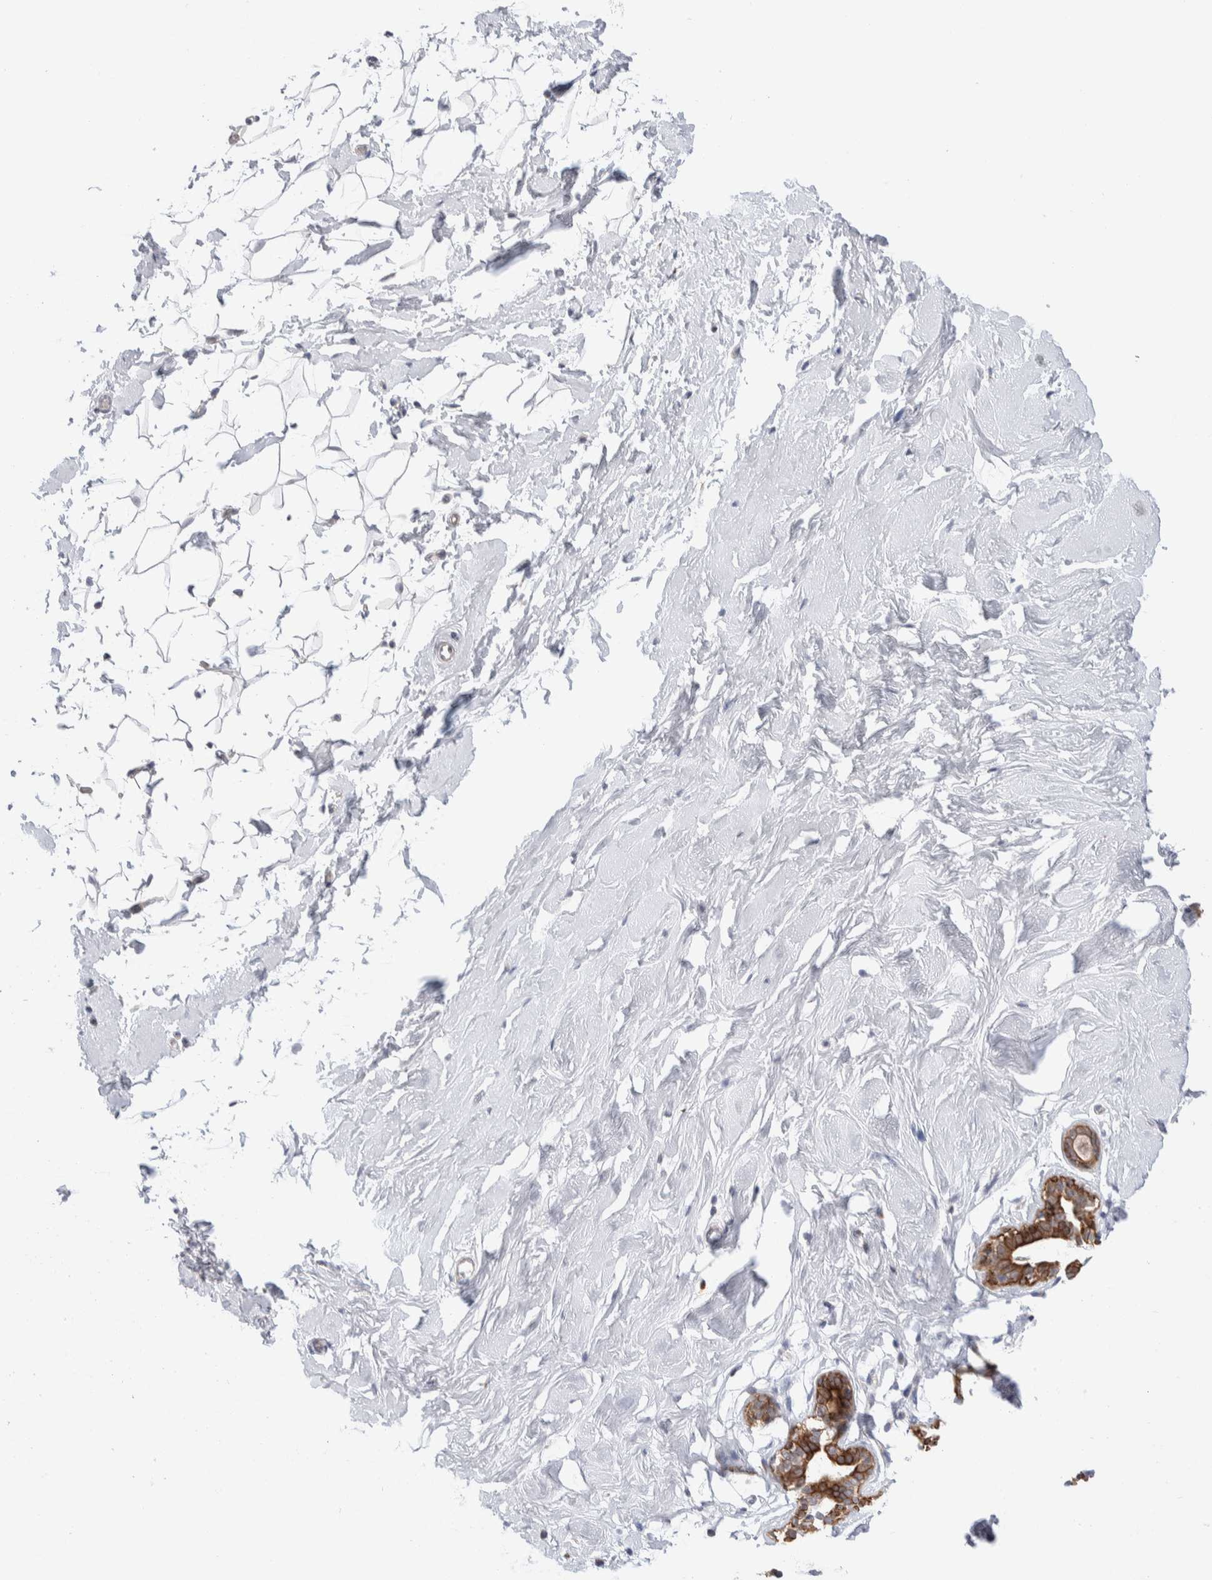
{"staining": {"intensity": "negative", "quantity": "none", "location": "none"}, "tissue": "breast", "cell_type": "Adipocytes", "image_type": "normal", "snomed": [{"axis": "morphology", "description": "Normal tissue, NOS"}, {"axis": "topography", "description": "Breast"}], "caption": "The micrograph exhibits no staining of adipocytes in unremarkable breast. (DAB (3,3'-diaminobenzidine) immunohistochemistry (IHC) visualized using brightfield microscopy, high magnification).", "gene": "C1orf112", "patient": {"sex": "female", "age": 23}}